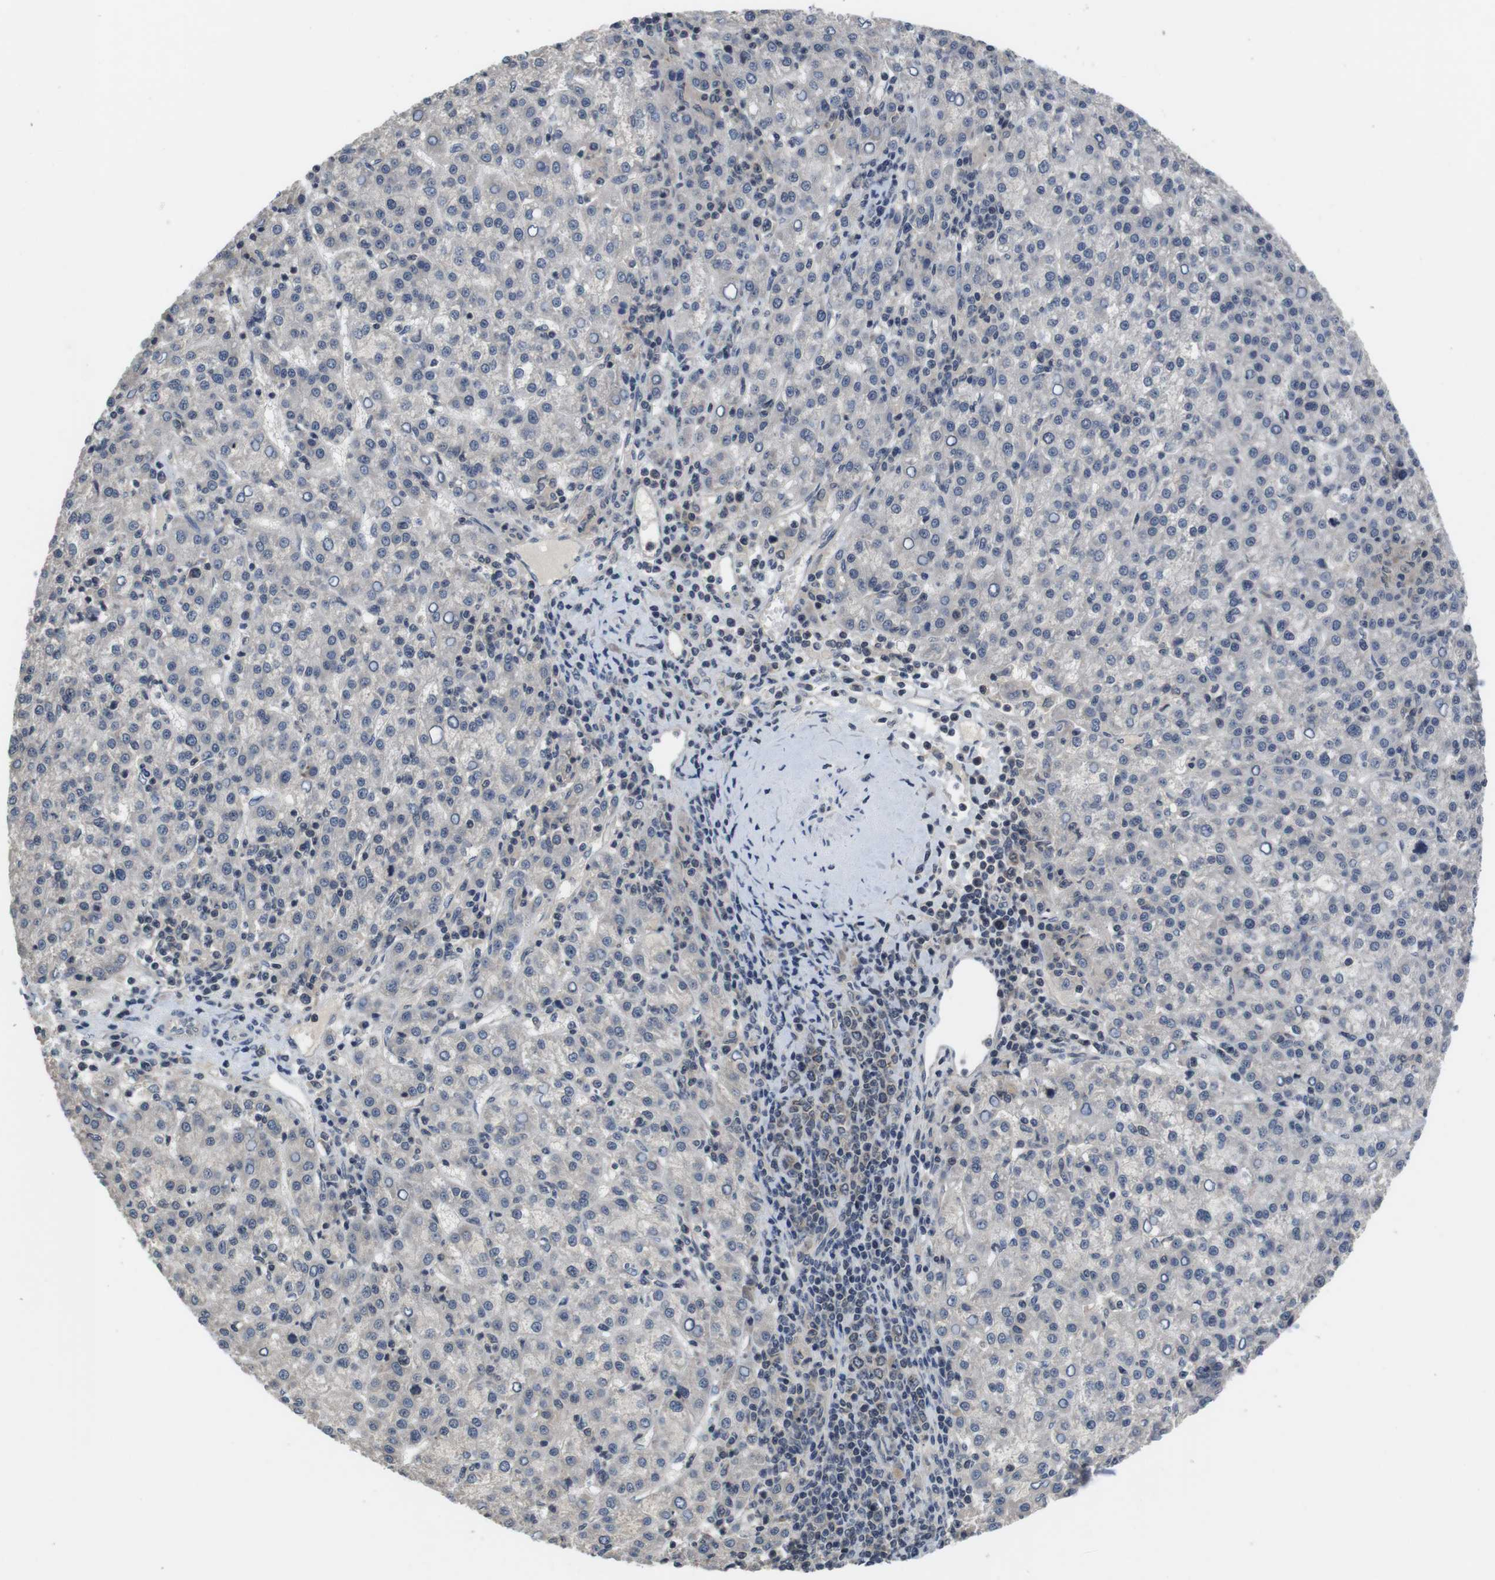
{"staining": {"intensity": "negative", "quantity": "none", "location": "none"}, "tissue": "liver cancer", "cell_type": "Tumor cells", "image_type": "cancer", "snomed": [{"axis": "morphology", "description": "Carcinoma, Hepatocellular, NOS"}, {"axis": "topography", "description": "Liver"}], "caption": "IHC photomicrograph of neoplastic tissue: human hepatocellular carcinoma (liver) stained with DAB (3,3'-diaminobenzidine) exhibits no significant protein expression in tumor cells.", "gene": "FADD", "patient": {"sex": "female", "age": 58}}